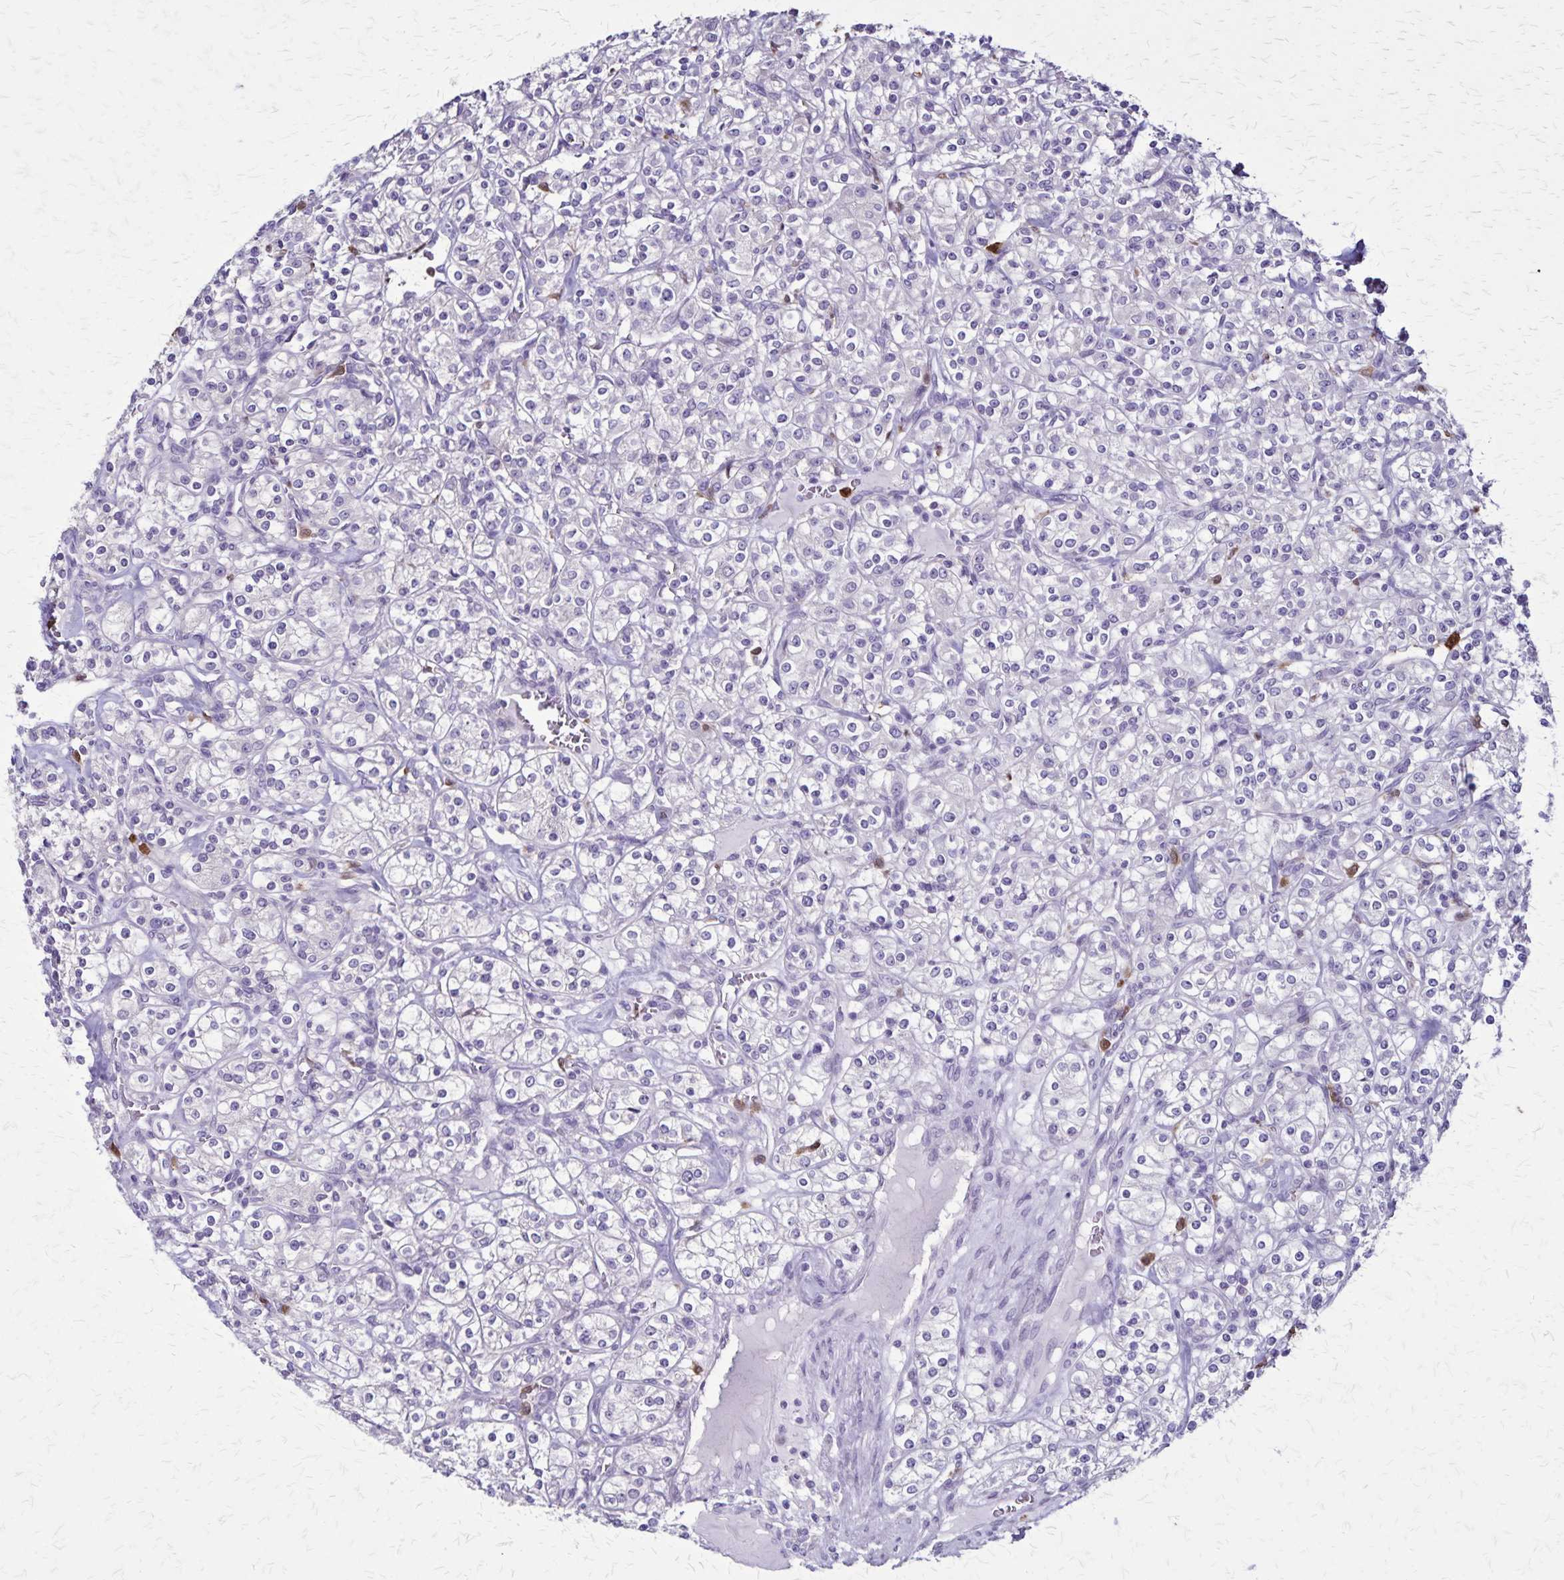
{"staining": {"intensity": "negative", "quantity": "none", "location": "none"}, "tissue": "renal cancer", "cell_type": "Tumor cells", "image_type": "cancer", "snomed": [{"axis": "morphology", "description": "Adenocarcinoma, NOS"}, {"axis": "topography", "description": "Kidney"}], "caption": "Tumor cells are negative for brown protein staining in adenocarcinoma (renal).", "gene": "ULBP3", "patient": {"sex": "male", "age": 77}}